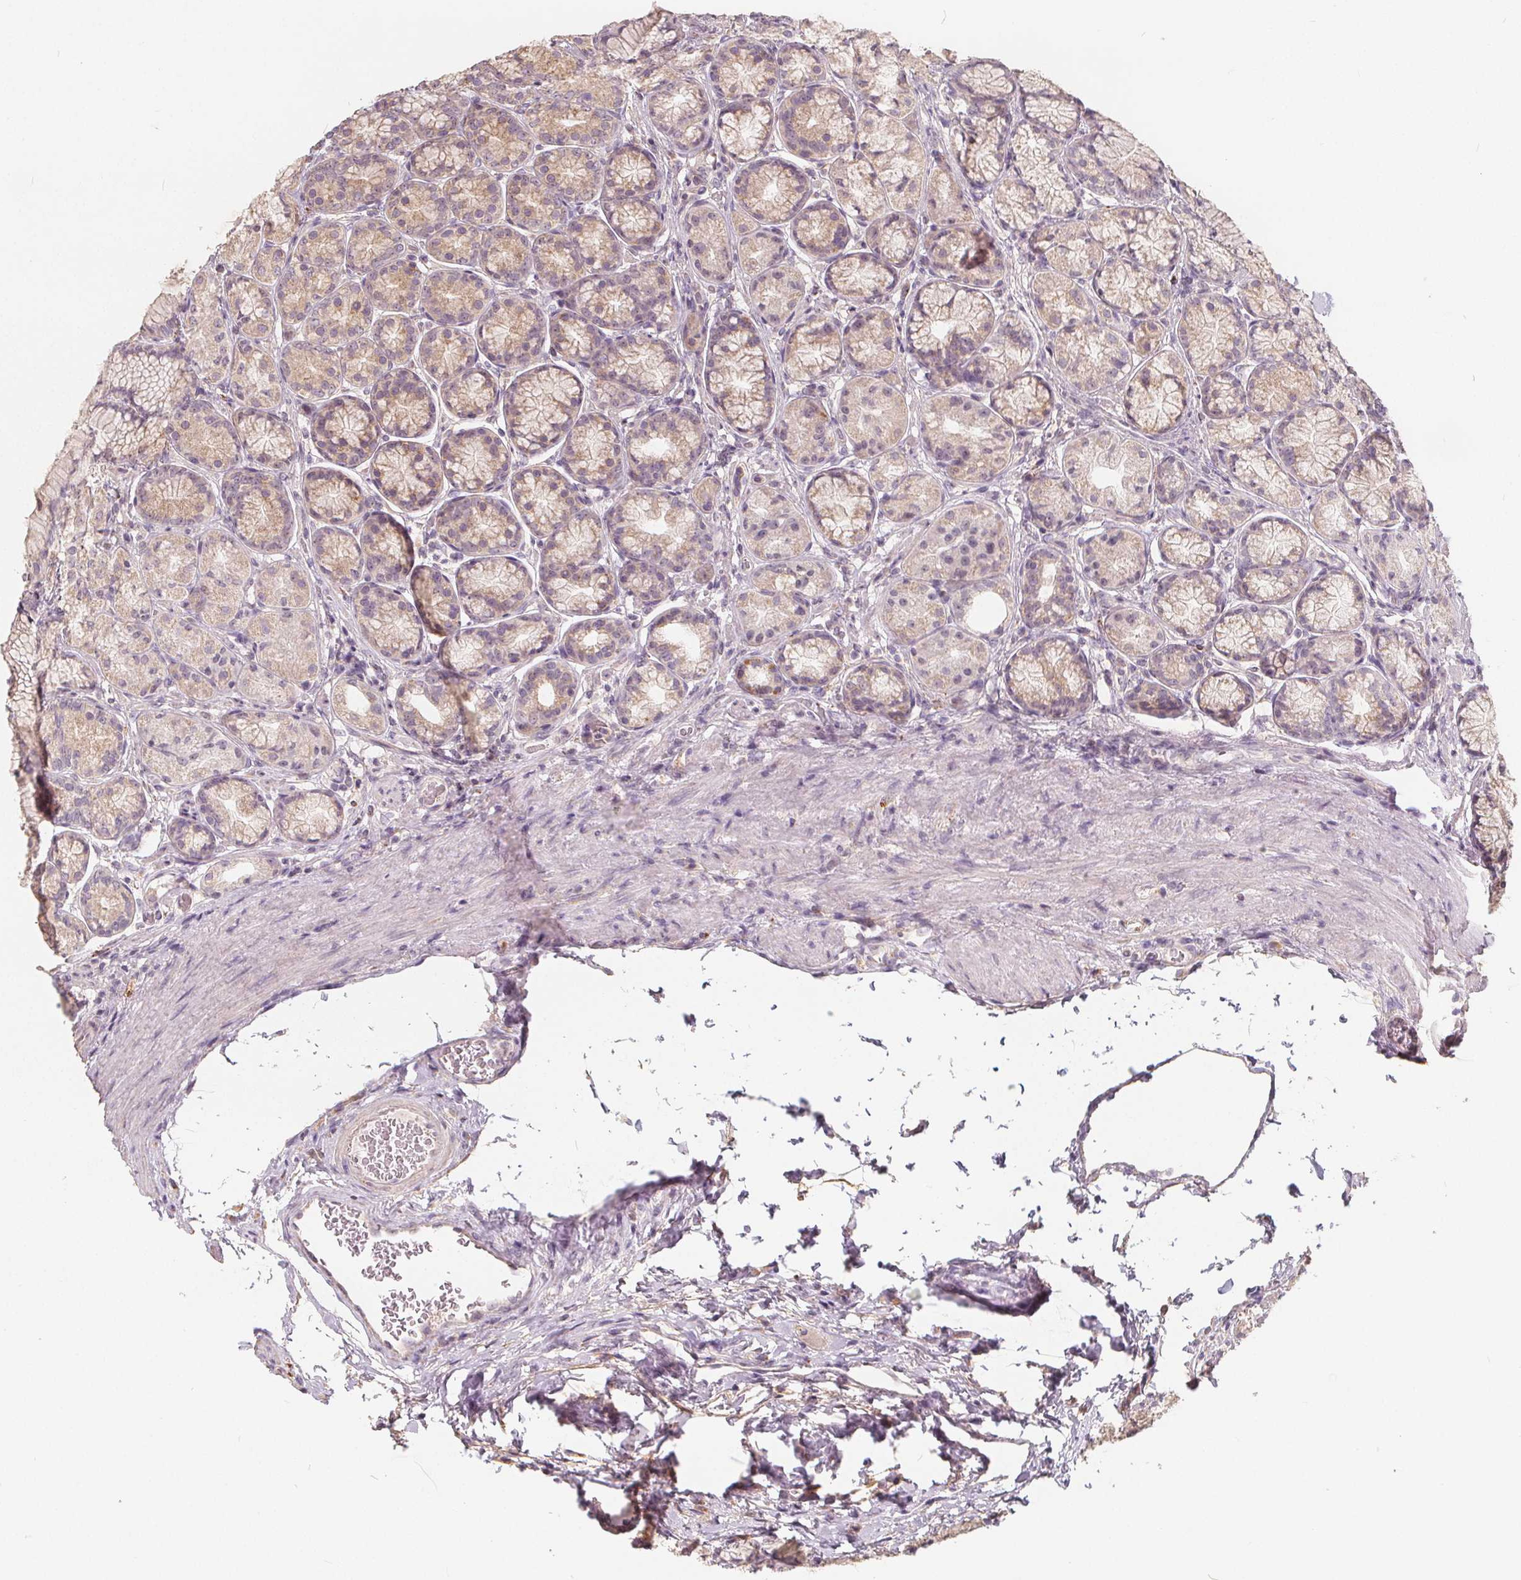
{"staining": {"intensity": "weak", "quantity": "25%-75%", "location": "cytoplasmic/membranous"}, "tissue": "stomach", "cell_type": "Glandular cells", "image_type": "normal", "snomed": [{"axis": "morphology", "description": "Normal tissue, NOS"}, {"axis": "morphology", "description": "Adenocarcinoma, NOS"}, {"axis": "morphology", "description": "Adenocarcinoma, High grade"}, {"axis": "topography", "description": "Stomach, upper"}, {"axis": "topography", "description": "Stomach"}], "caption": "A histopathology image of human stomach stained for a protein reveals weak cytoplasmic/membranous brown staining in glandular cells.", "gene": "DRC3", "patient": {"sex": "female", "age": 65}}